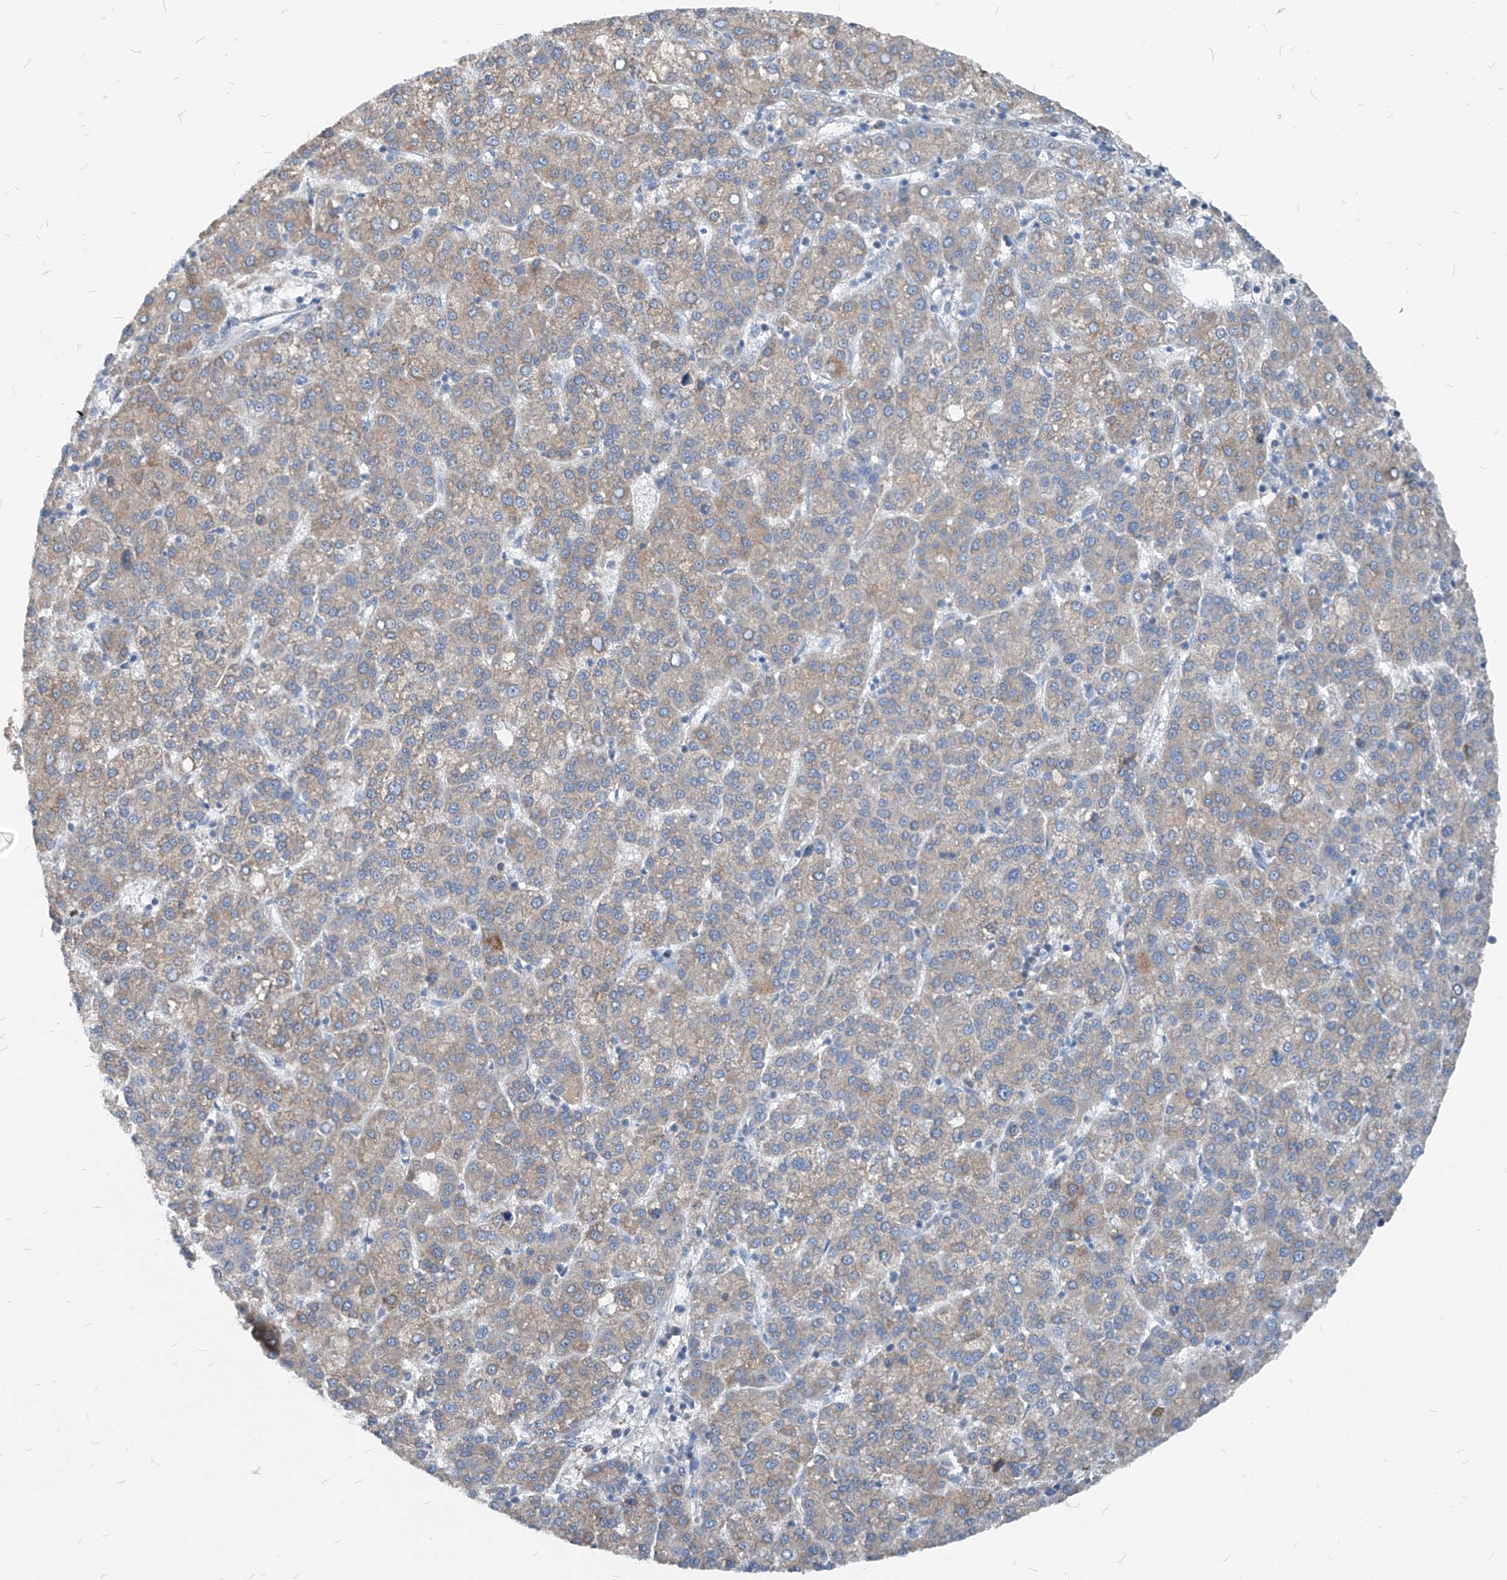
{"staining": {"intensity": "weak", "quantity": ">75%", "location": "cytoplasmic/membranous"}, "tissue": "liver cancer", "cell_type": "Tumor cells", "image_type": "cancer", "snomed": [{"axis": "morphology", "description": "Carcinoma, Hepatocellular, NOS"}, {"axis": "topography", "description": "Liver"}], "caption": "A photomicrograph of liver cancer stained for a protein reveals weak cytoplasmic/membranous brown staining in tumor cells.", "gene": "CHMP2B", "patient": {"sex": "female", "age": 58}}